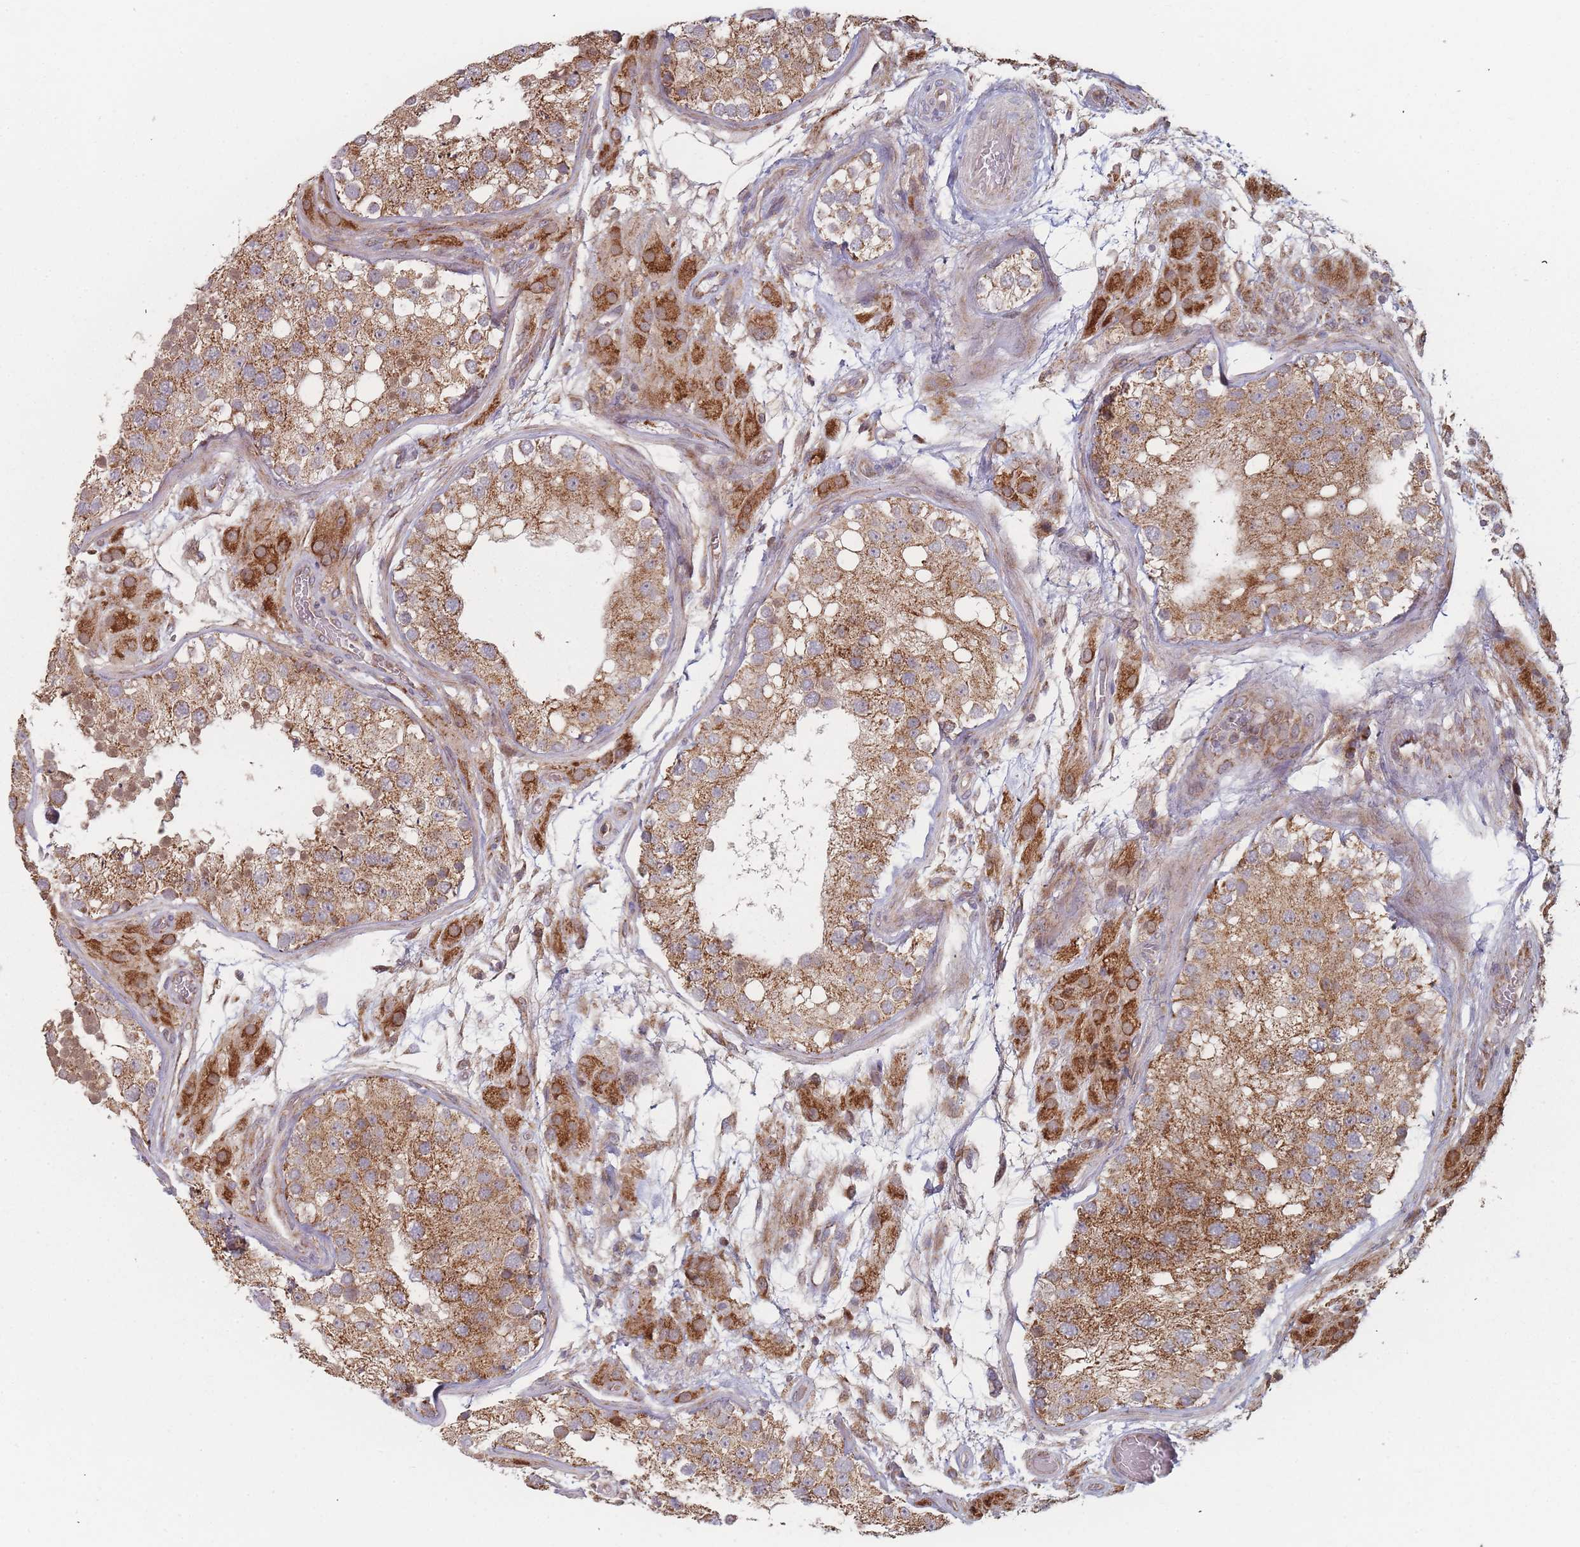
{"staining": {"intensity": "moderate", "quantity": ">75%", "location": "cytoplasmic/membranous"}, "tissue": "testis", "cell_type": "Cells in seminiferous ducts", "image_type": "normal", "snomed": [{"axis": "morphology", "description": "Normal tissue, NOS"}, {"axis": "topography", "description": "Testis"}], "caption": "A medium amount of moderate cytoplasmic/membranous staining is identified in approximately >75% of cells in seminiferous ducts in normal testis.", "gene": "PSMB3", "patient": {"sex": "male", "age": 26}}